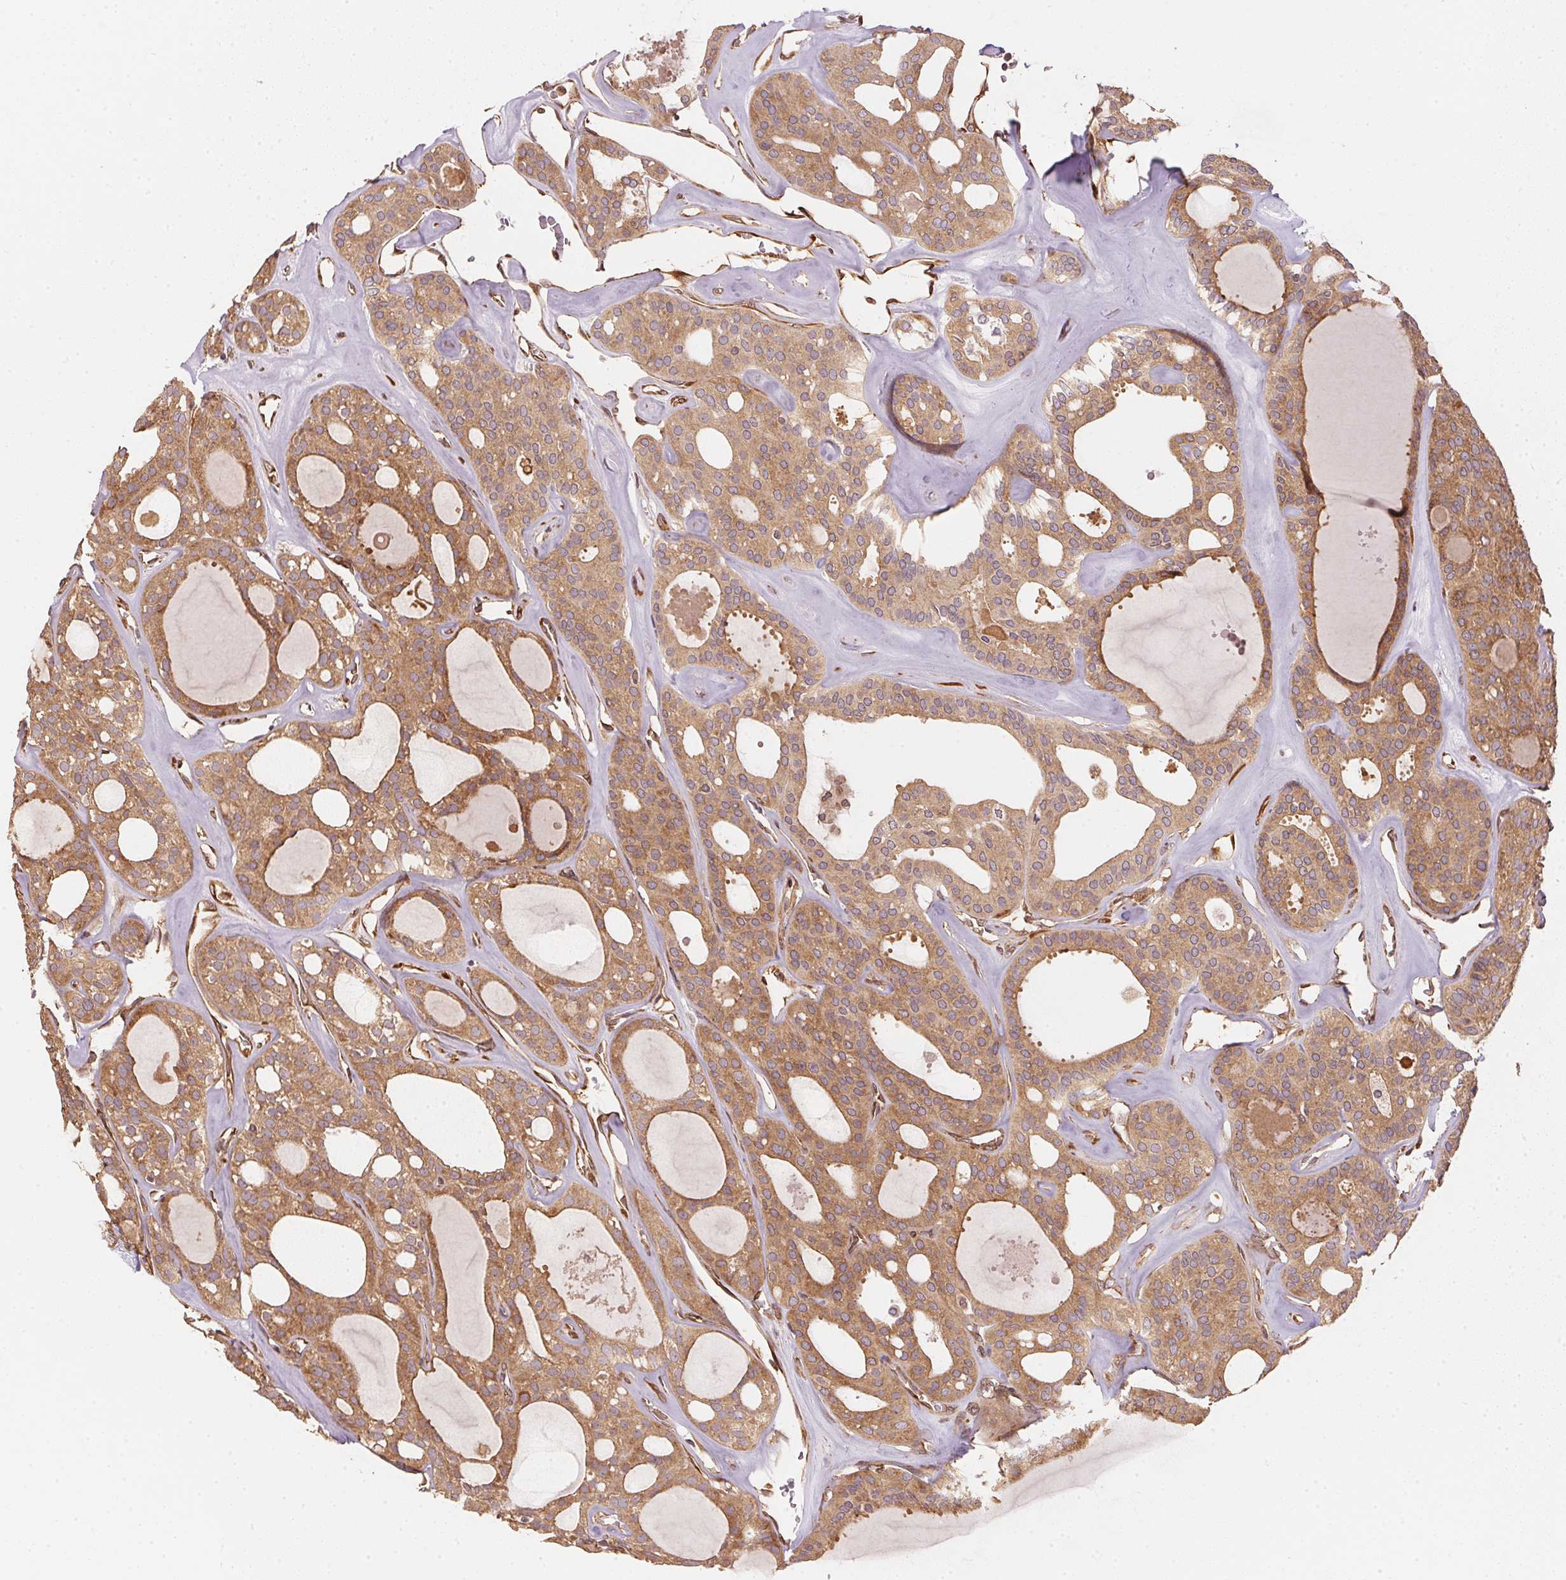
{"staining": {"intensity": "moderate", "quantity": ">75%", "location": "cytoplasmic/membranous"}, "tissue": "thyroid cancer", "cell_type": "Tumor cells", "image_type": "cancer", "snomed": [{"axis": "morphology", "description": "Follicular adenoma carcinoma, NOS"}, {"axis": "topography", "description": "Thyroid gland"}], "caption": "Protein expression analysis of human follicular adenoma carcinoma (thyroid) reveals moderate cytoplasmic/membranous staining in approximately >75% of tumor cells. The staining is performed using DAB (3,3'-diaminobenzidine) brown chromogen to label protein expression. The nuclei are counter-stained blue using hematoxylin.", "gene": "STRN4", "patient": {"sex": "male", "age": 75}}